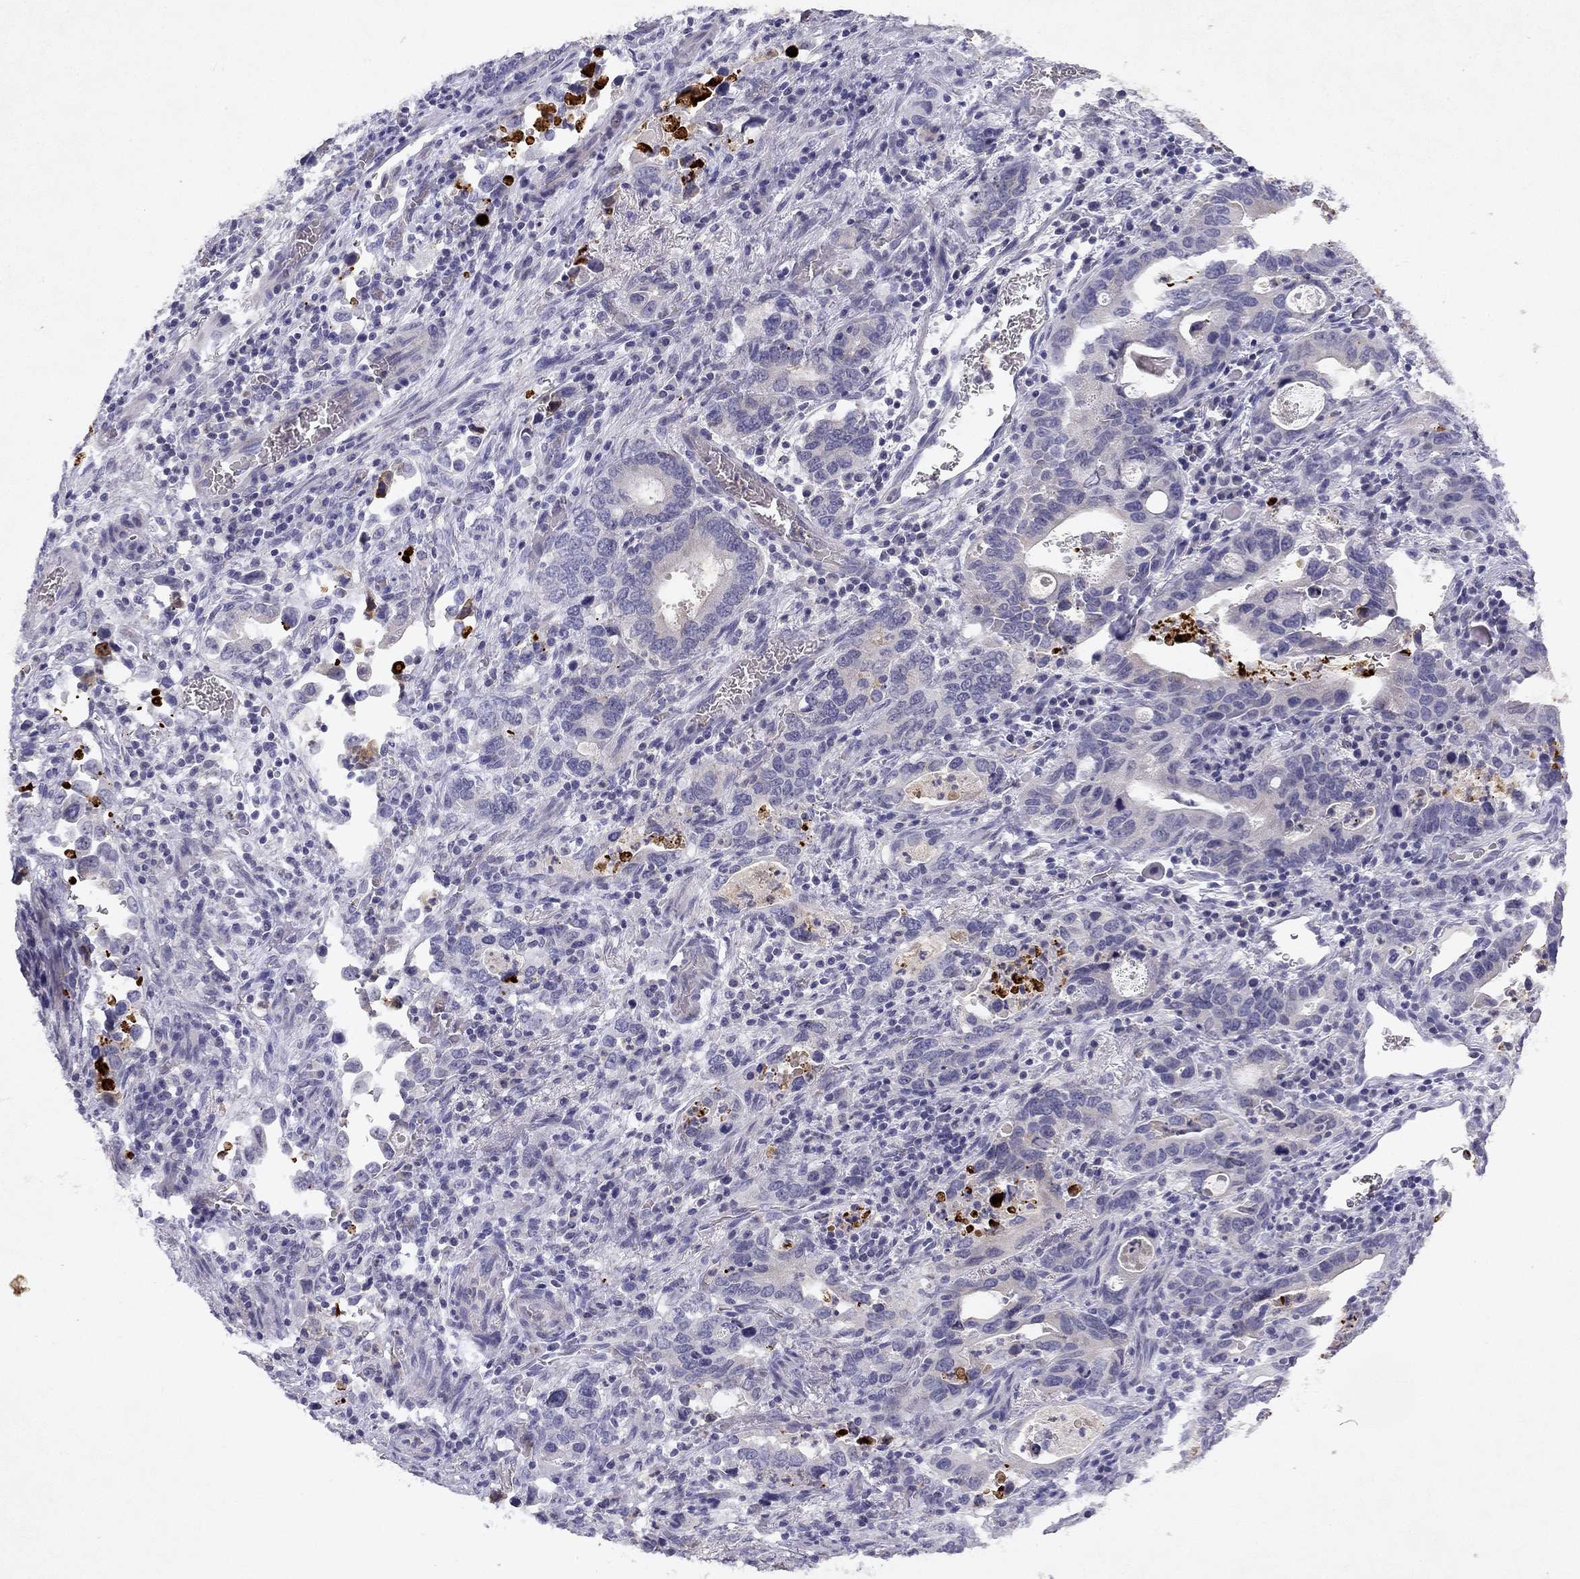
{"staining": {"intensity": "negative", "quantity": "none", "location": "none"}, "tissue": "stomach cancer", "cell_type": "Tumor cells", "image_type": "cancer", "snomed": [{"axis": "morphology", "description": "Adenocarcinoma, NOS"}, {"axis": "topography", "description": "Stomach, upper"}], "caption": "Stomach adenocarcinoma stained for a protein using immunohistochemistry (IHC) reveals no staining tumor cells.", "gene": "SLC6A4", "patient": {"sex": "male", "age": 74}}